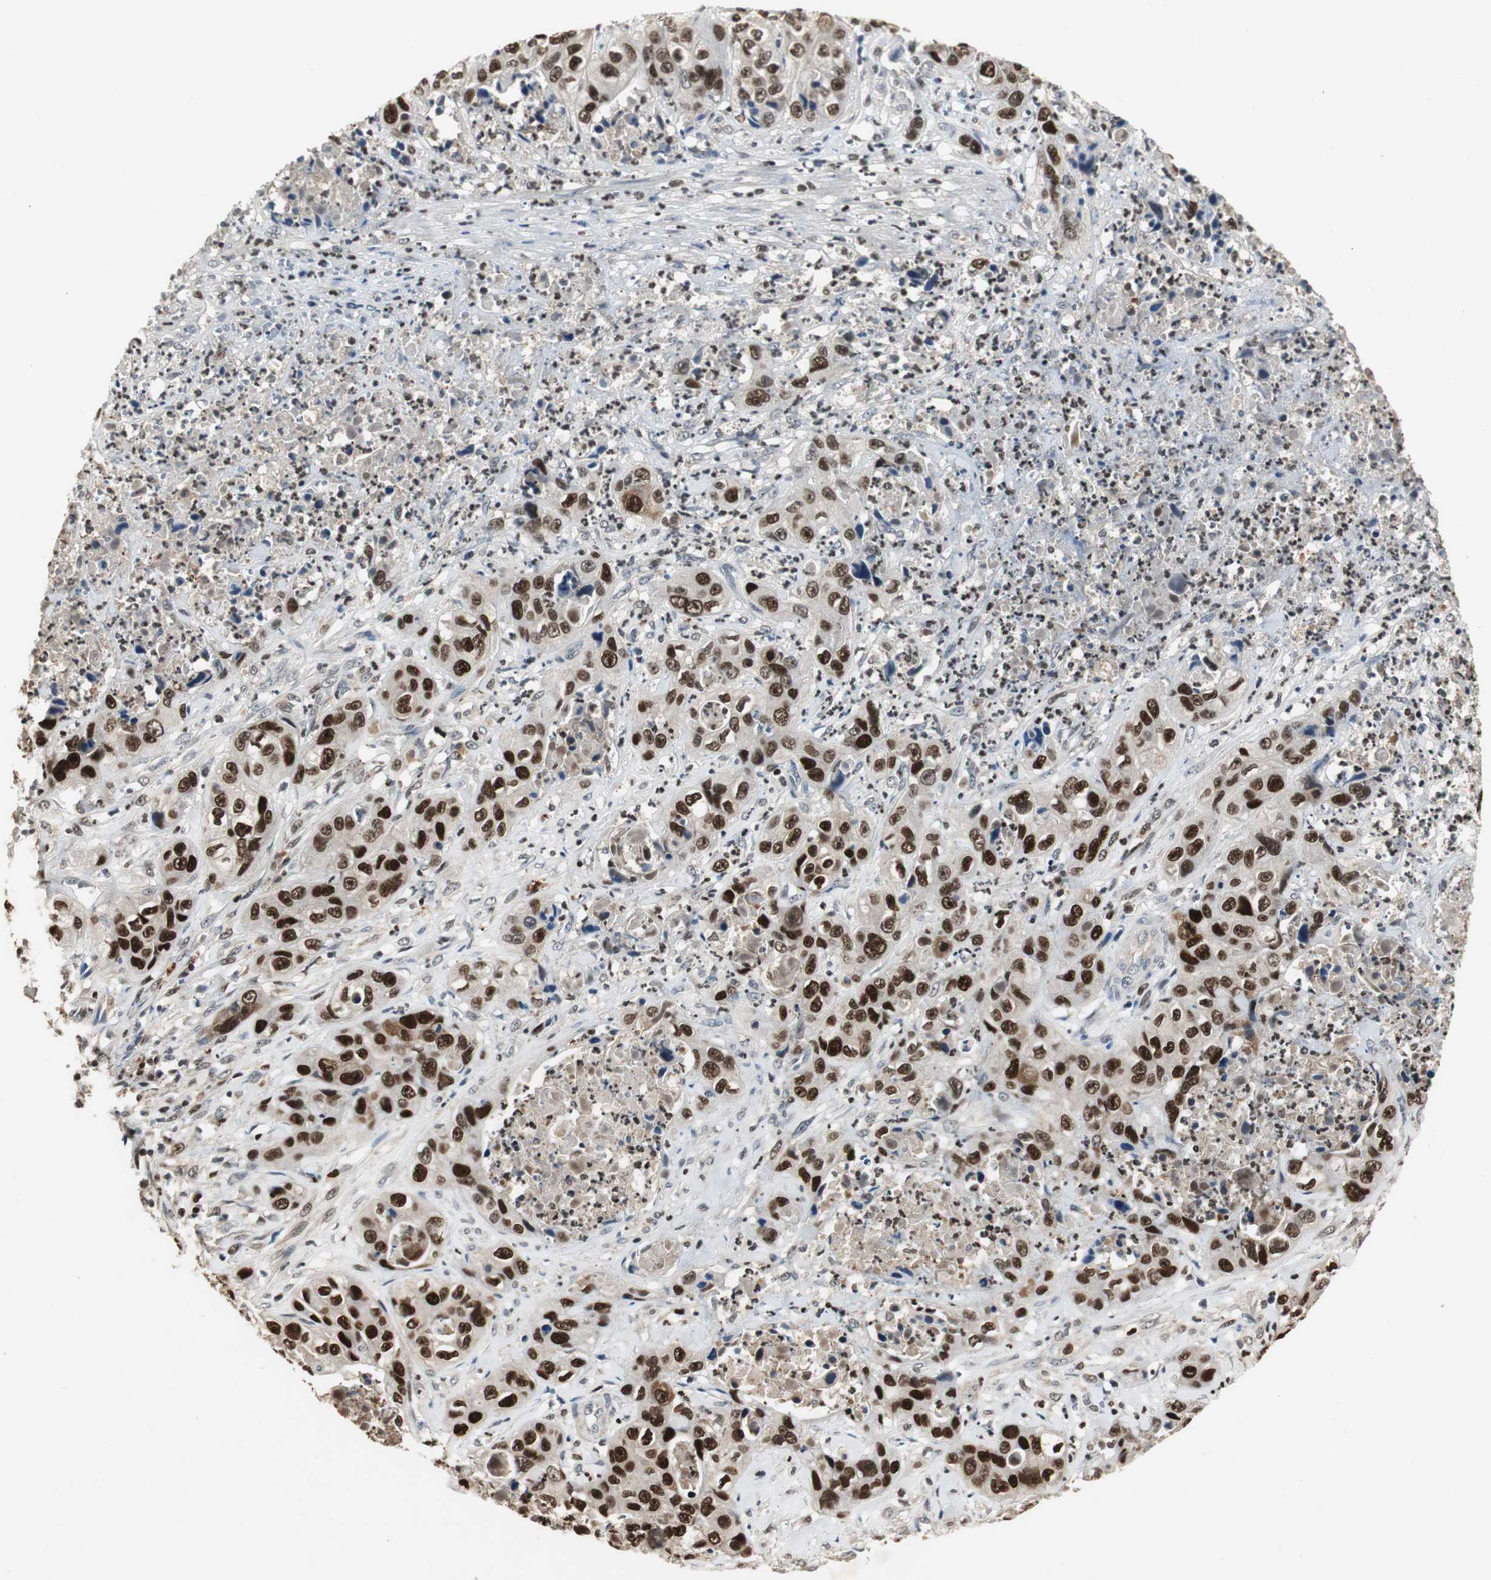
{"staining": {"intensity": "strong", "quantity": ">75%", "location": "nuclear"}, "tissue": "liver cancer", "cell_type": "Tumor cells", "image_type": "cancer", "snomed": [{"axis": "morphology", "description": "Cholangiocarcinoma"}, {"axis": "topography", "description": "Liver"}], "caption": "High-power microscopy captured an IHC image of cholangiocarcinoma (liver), revealing strong nuclear expression in approximately >75% of tumor cells.", "gene": "FEN1", "patient": {"sex": "female", "age": 61}}